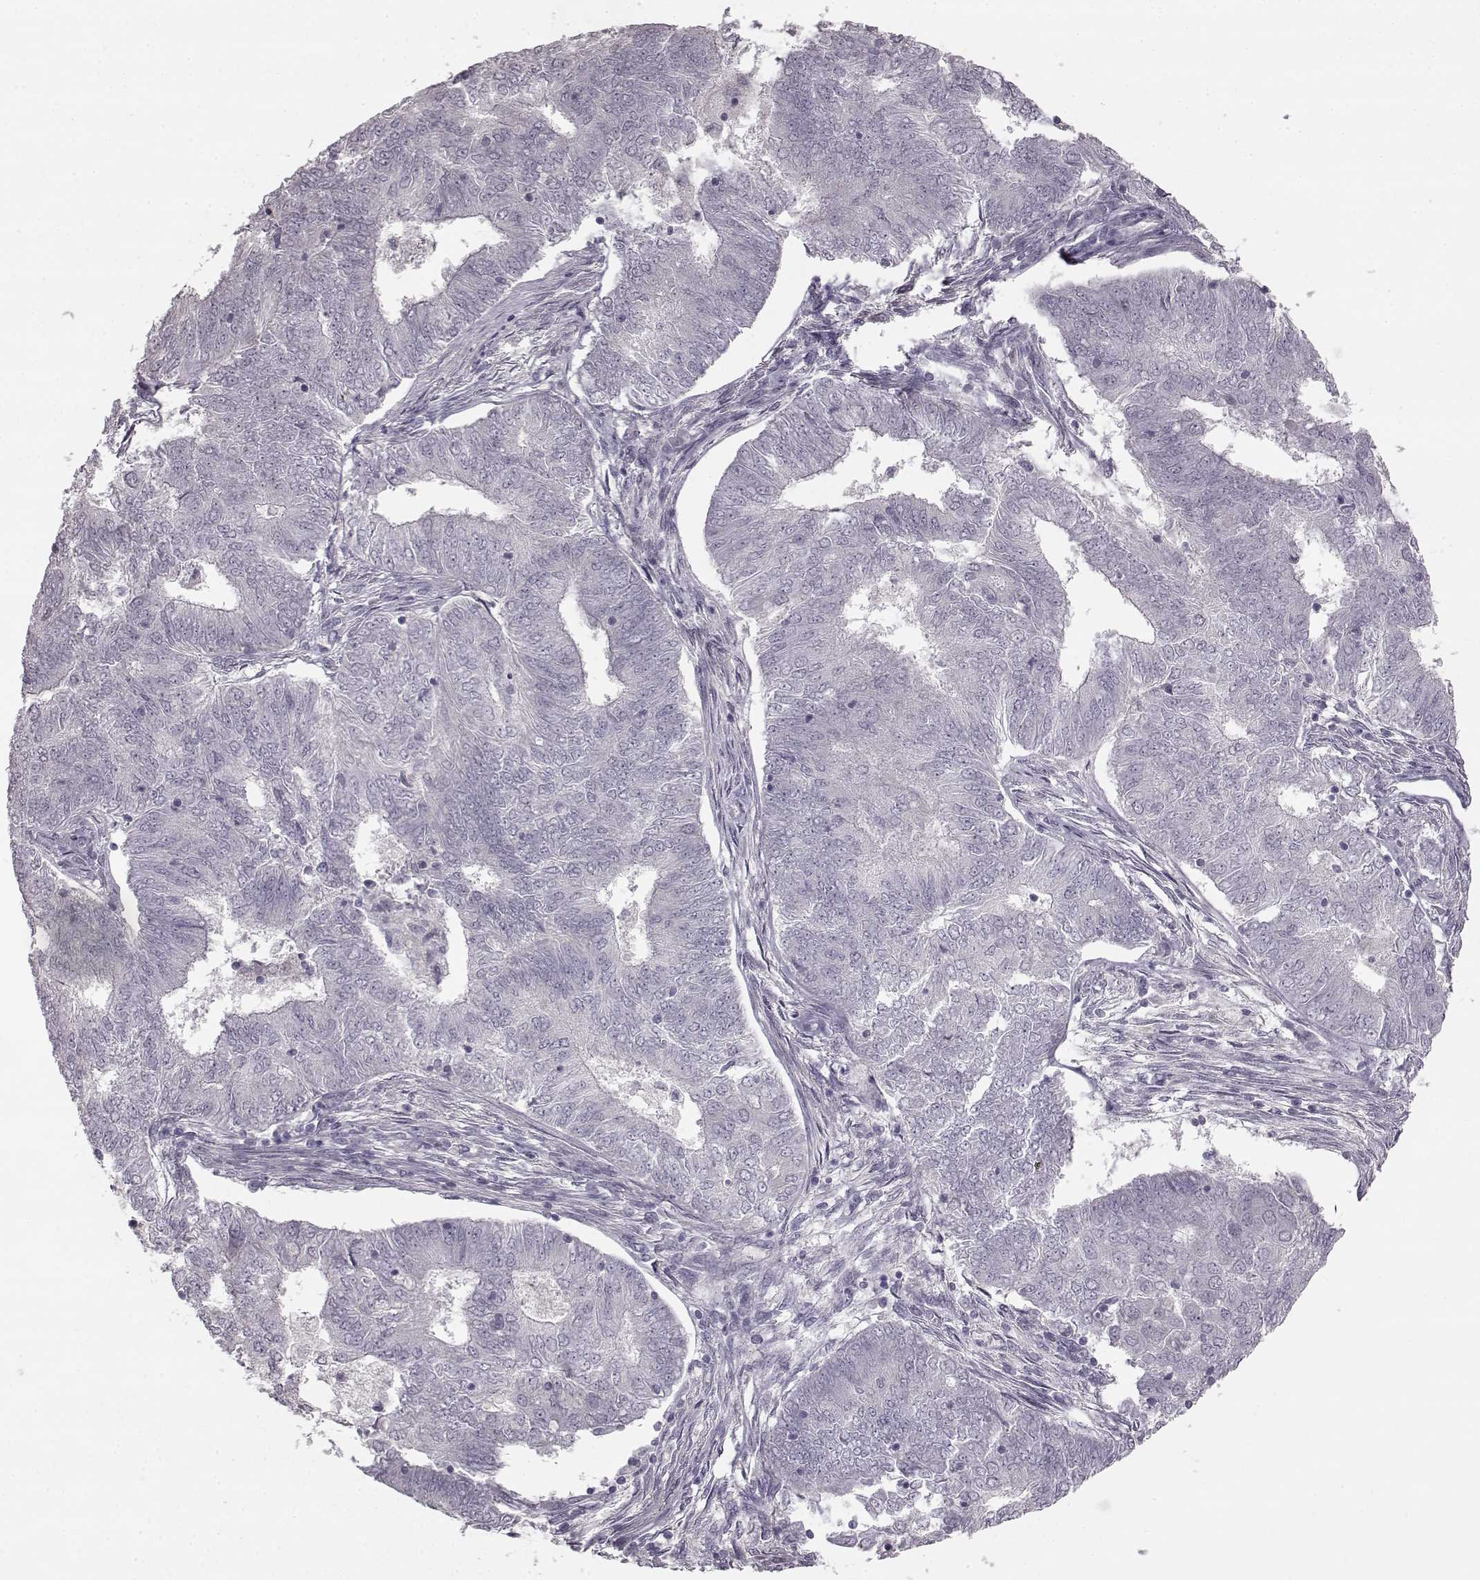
{"staining": {"intensity": "negative", "quantity": "none", "location": "none"}, "tissue": "endometrial cancer", "cell_type": "Tumor cells", "image_type": "cancer", "snomed": [{"axis": "morphology", "description": "Adenocarcinoma, NOS"}, {"axis": "topography", "description": "Endometrium"}], "caption": "Histopathology image shows no protein expression in tumor cells of endometrial cancer (adenocarcinoma) tissue.", "gene": "LHB", "patient": {"sex": "female", "age": 62}}